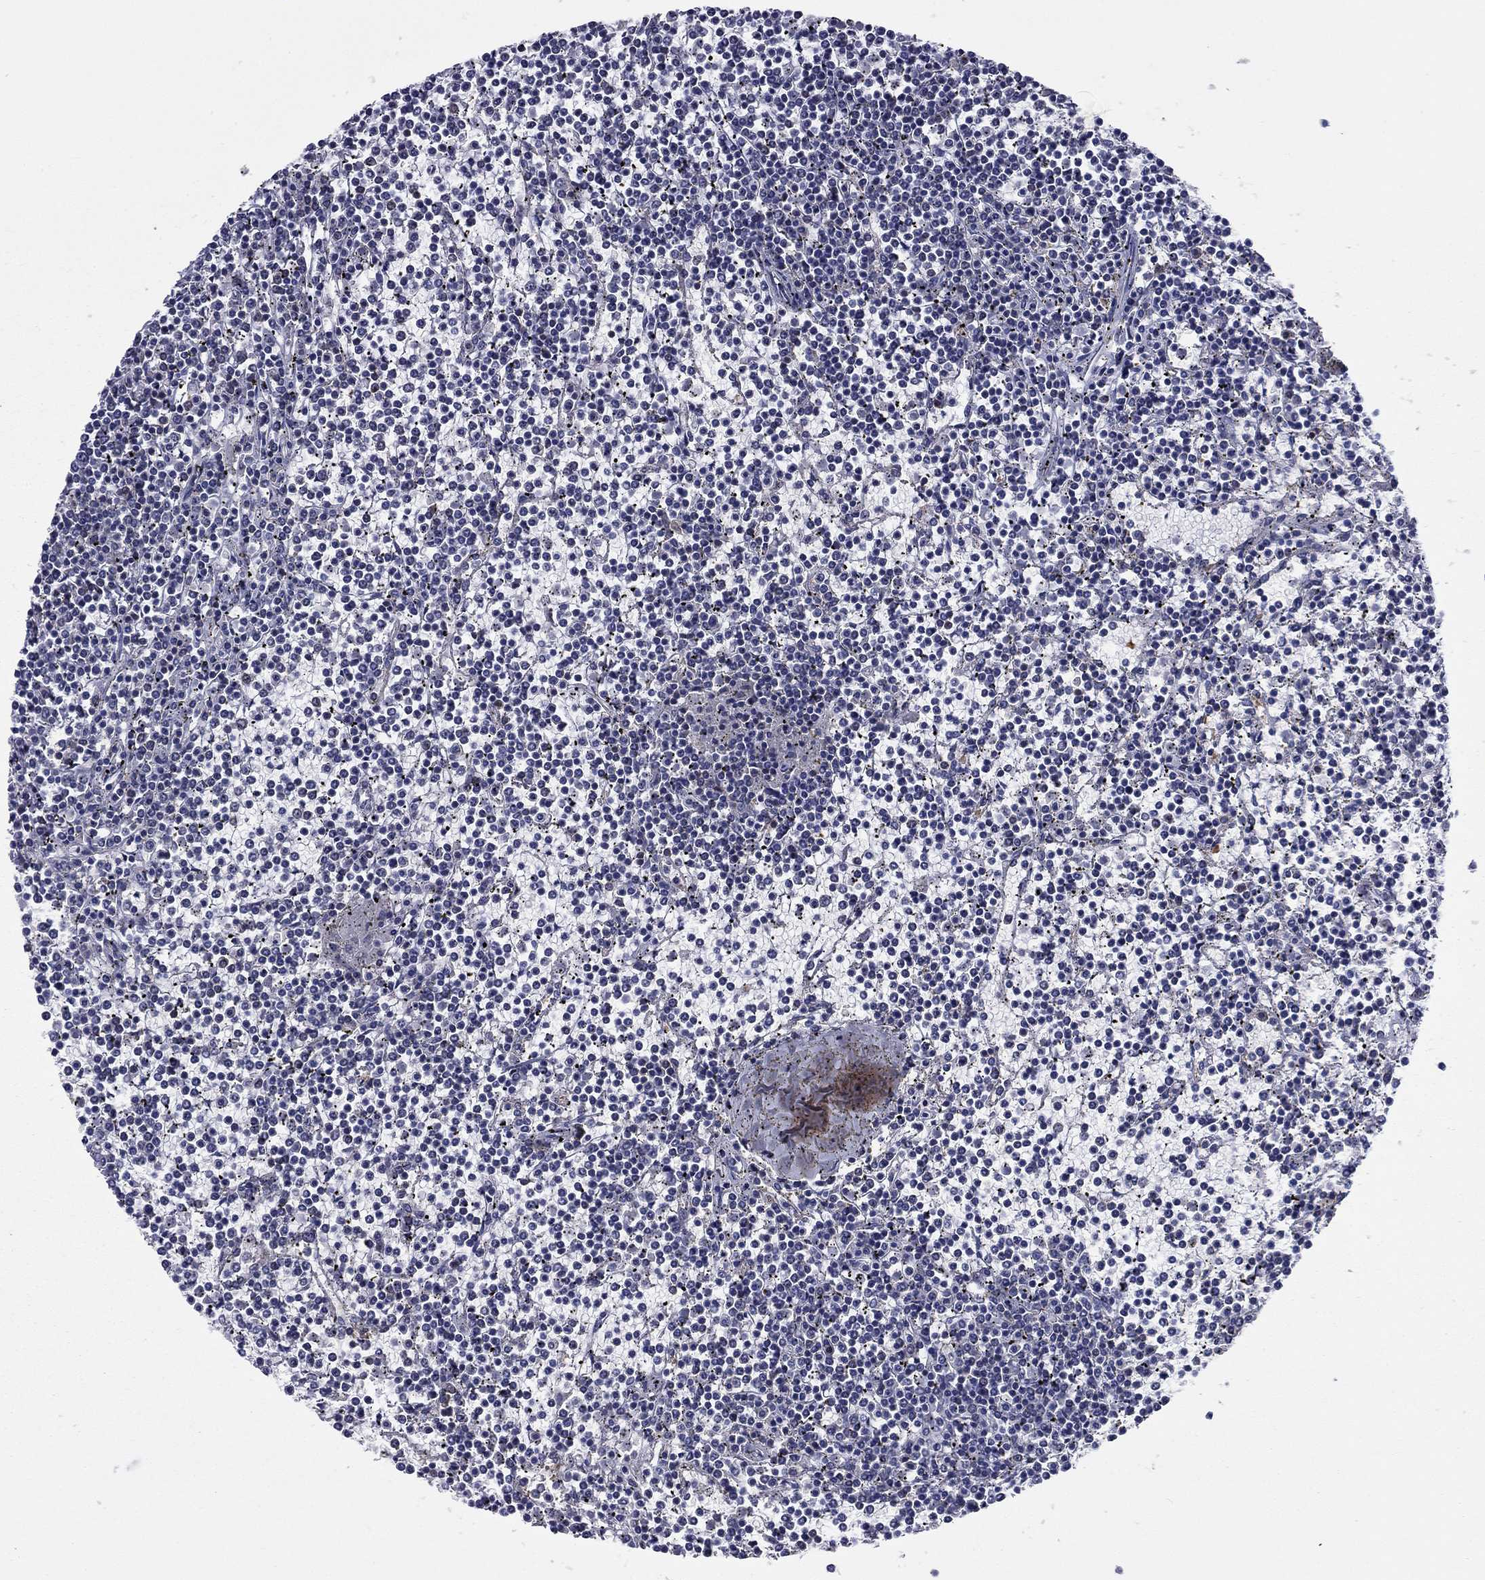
{"staining": {"intensity": "negative", "quantity": "none", "location": "none"}, "tissue": "lymphoma", "cell_type": "Tumor cells", "image_type": "cancer", "snomed": [{"axis": "morphology", "description": "Malignant lymphoma, non-Hodgkin's type, Low grade"}, {"axis": "topography", "description": "Spleen"}], "caption": "A high-resolution photomicrograph shows immunohistochemistry (IHC) staining of malignant lymphoma, non-Hodgkin's type (low-grade), which shows no significant positivity in tumor cells.", "gene": "POU2F2", "patient": {"sex": "female", "age": 19}}